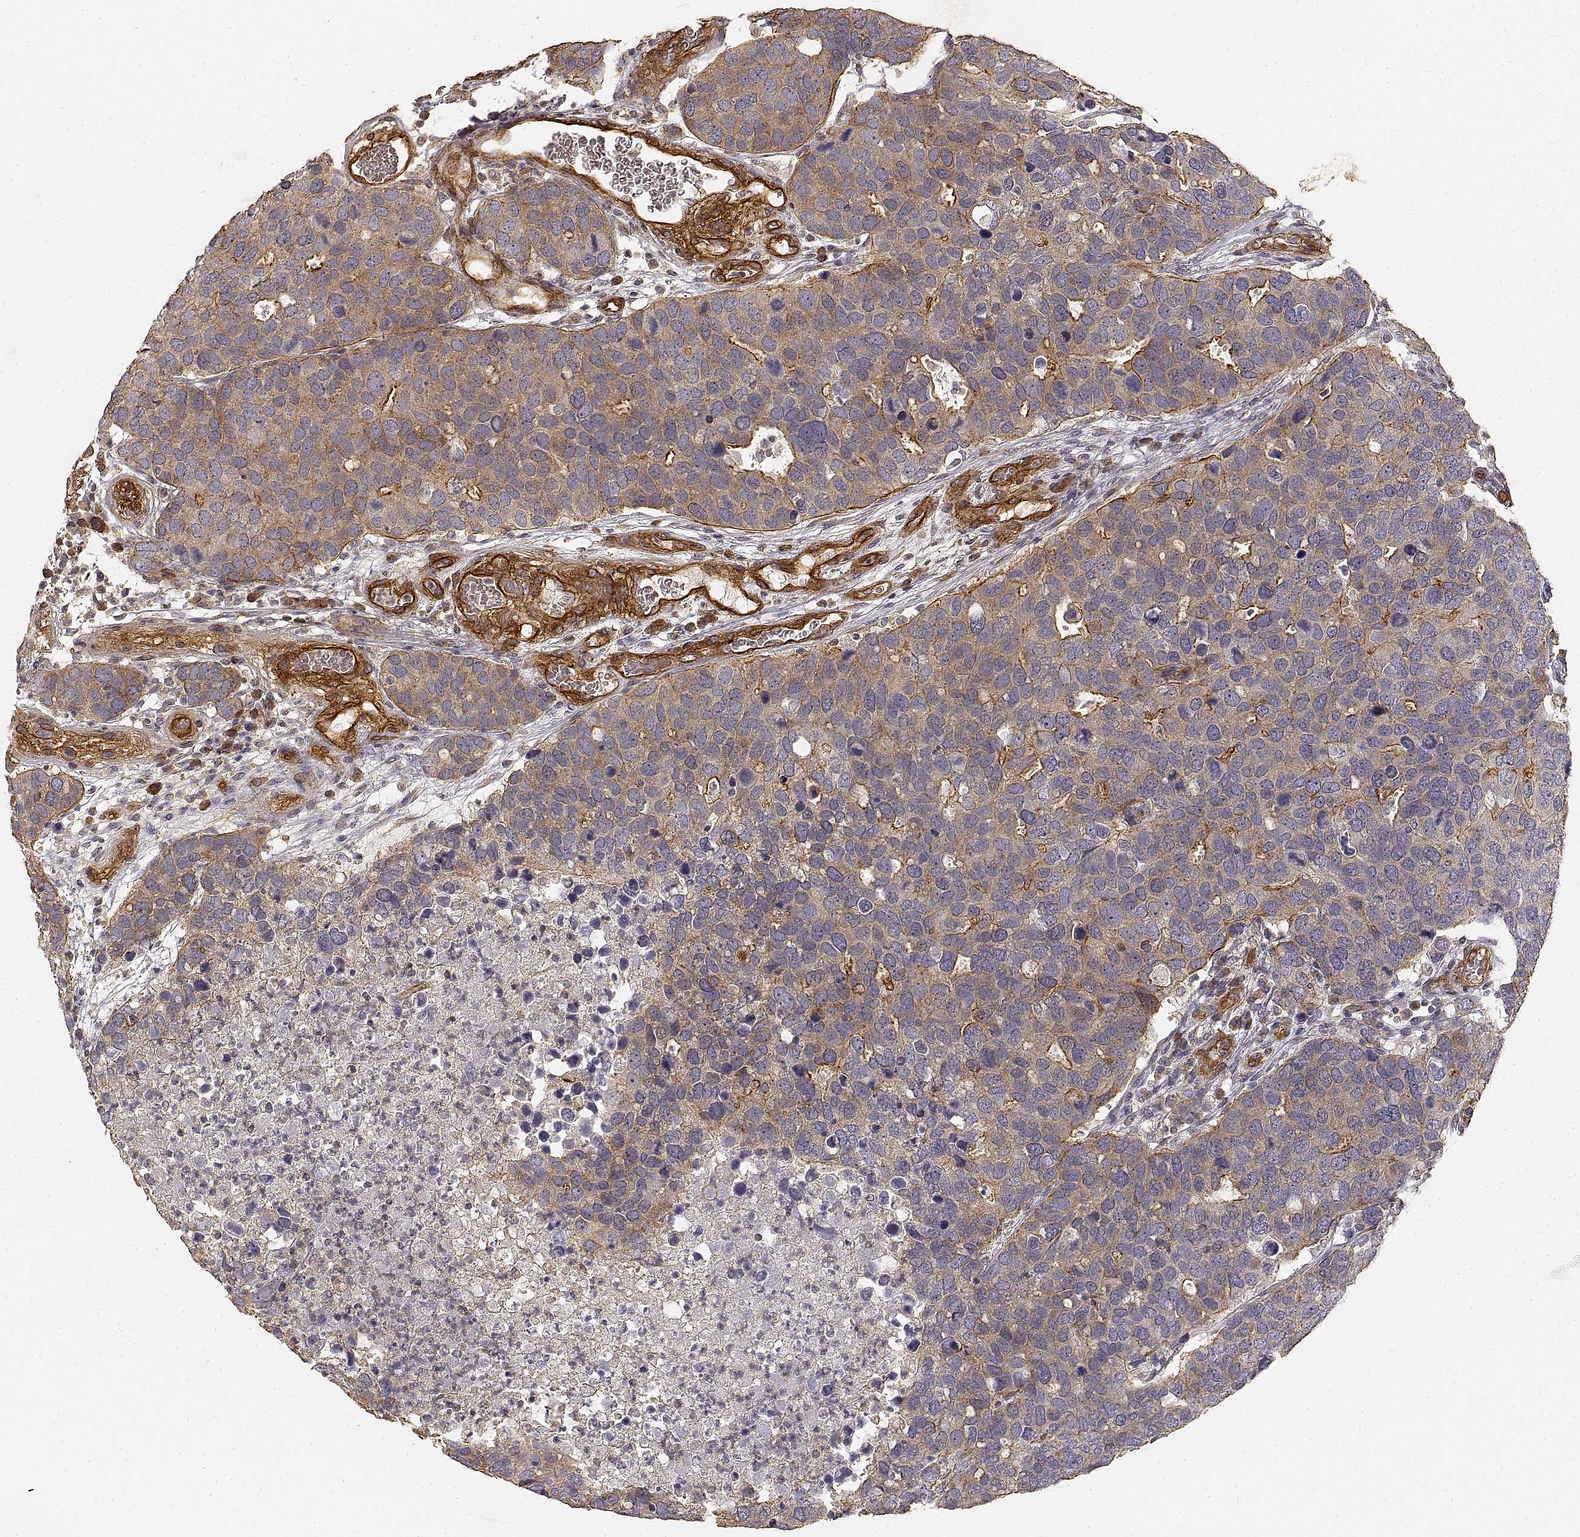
{"staining": {"intensity": "moderate", "quantity": "25%-75%", "location": "cytoplasmic/membranous"}, "tissue": "breast cancer", "cell_type": "Tumor cells", "image_type": "cancer", "snomed": [{"axis": "morphology", "description": "Duct carcinoma"}, {"axis": "topography", "description": "Breast"}], "caption": "Immunohistochemistry (DAB (3,3'-diaminobenzidine)) staining of breast cancer shows moderate cytoplasmic/membranous protein positivity in about 25%-75% of tumor cells.", "gene": "LAMA4", "patient": {"sex": "female", "age": 83}}